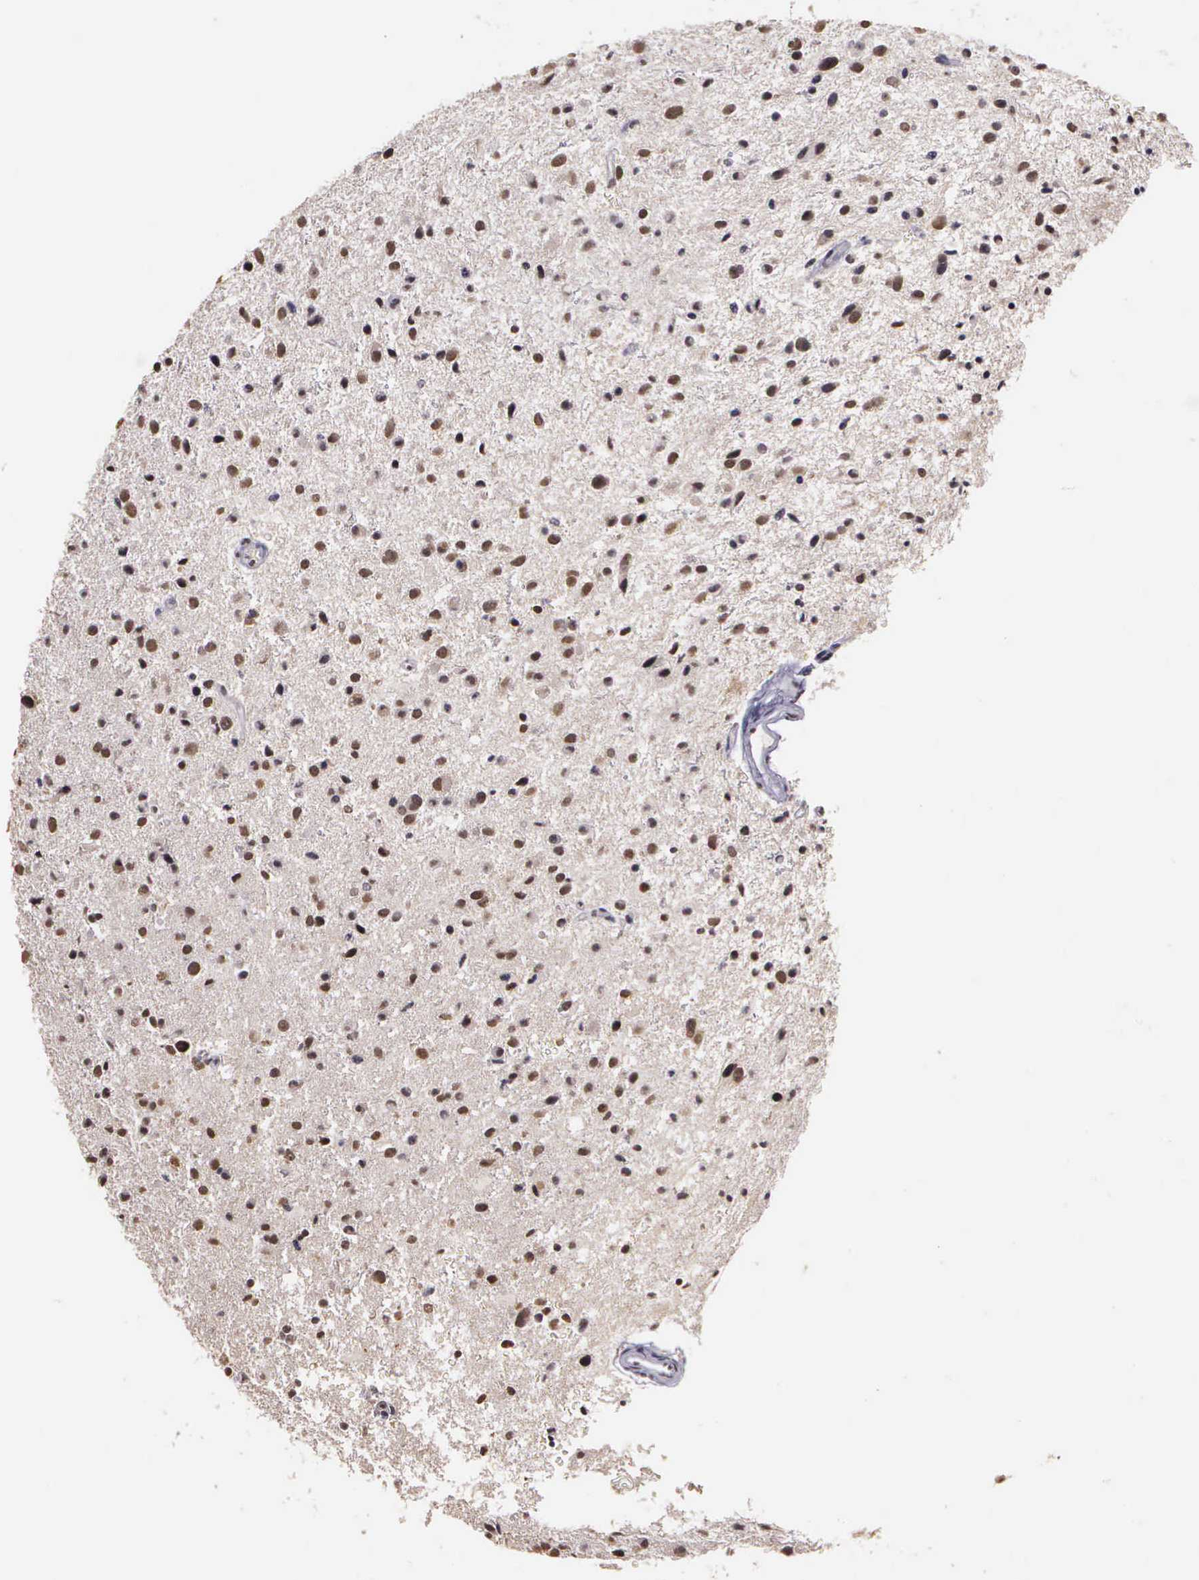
{"staining": {"intensity": "moderate", "quantity": ">75%", "location": "nuclear"}, "tissue": "glioma", "cell_type": "Tumor cells", "image_type": "cancer", "snomed": [{"axis": "morphology", "description": "Glioma, malignant, Low grade"}, {"axis": "topography", "description": "Brain"}], "caption": "Brown immunohistochemical staining in glioma shows moderate nuclear expression in about >75% of tumor cells.", "gene": "ARMCX5", "patient": {"sex": "female", "age": 46}}